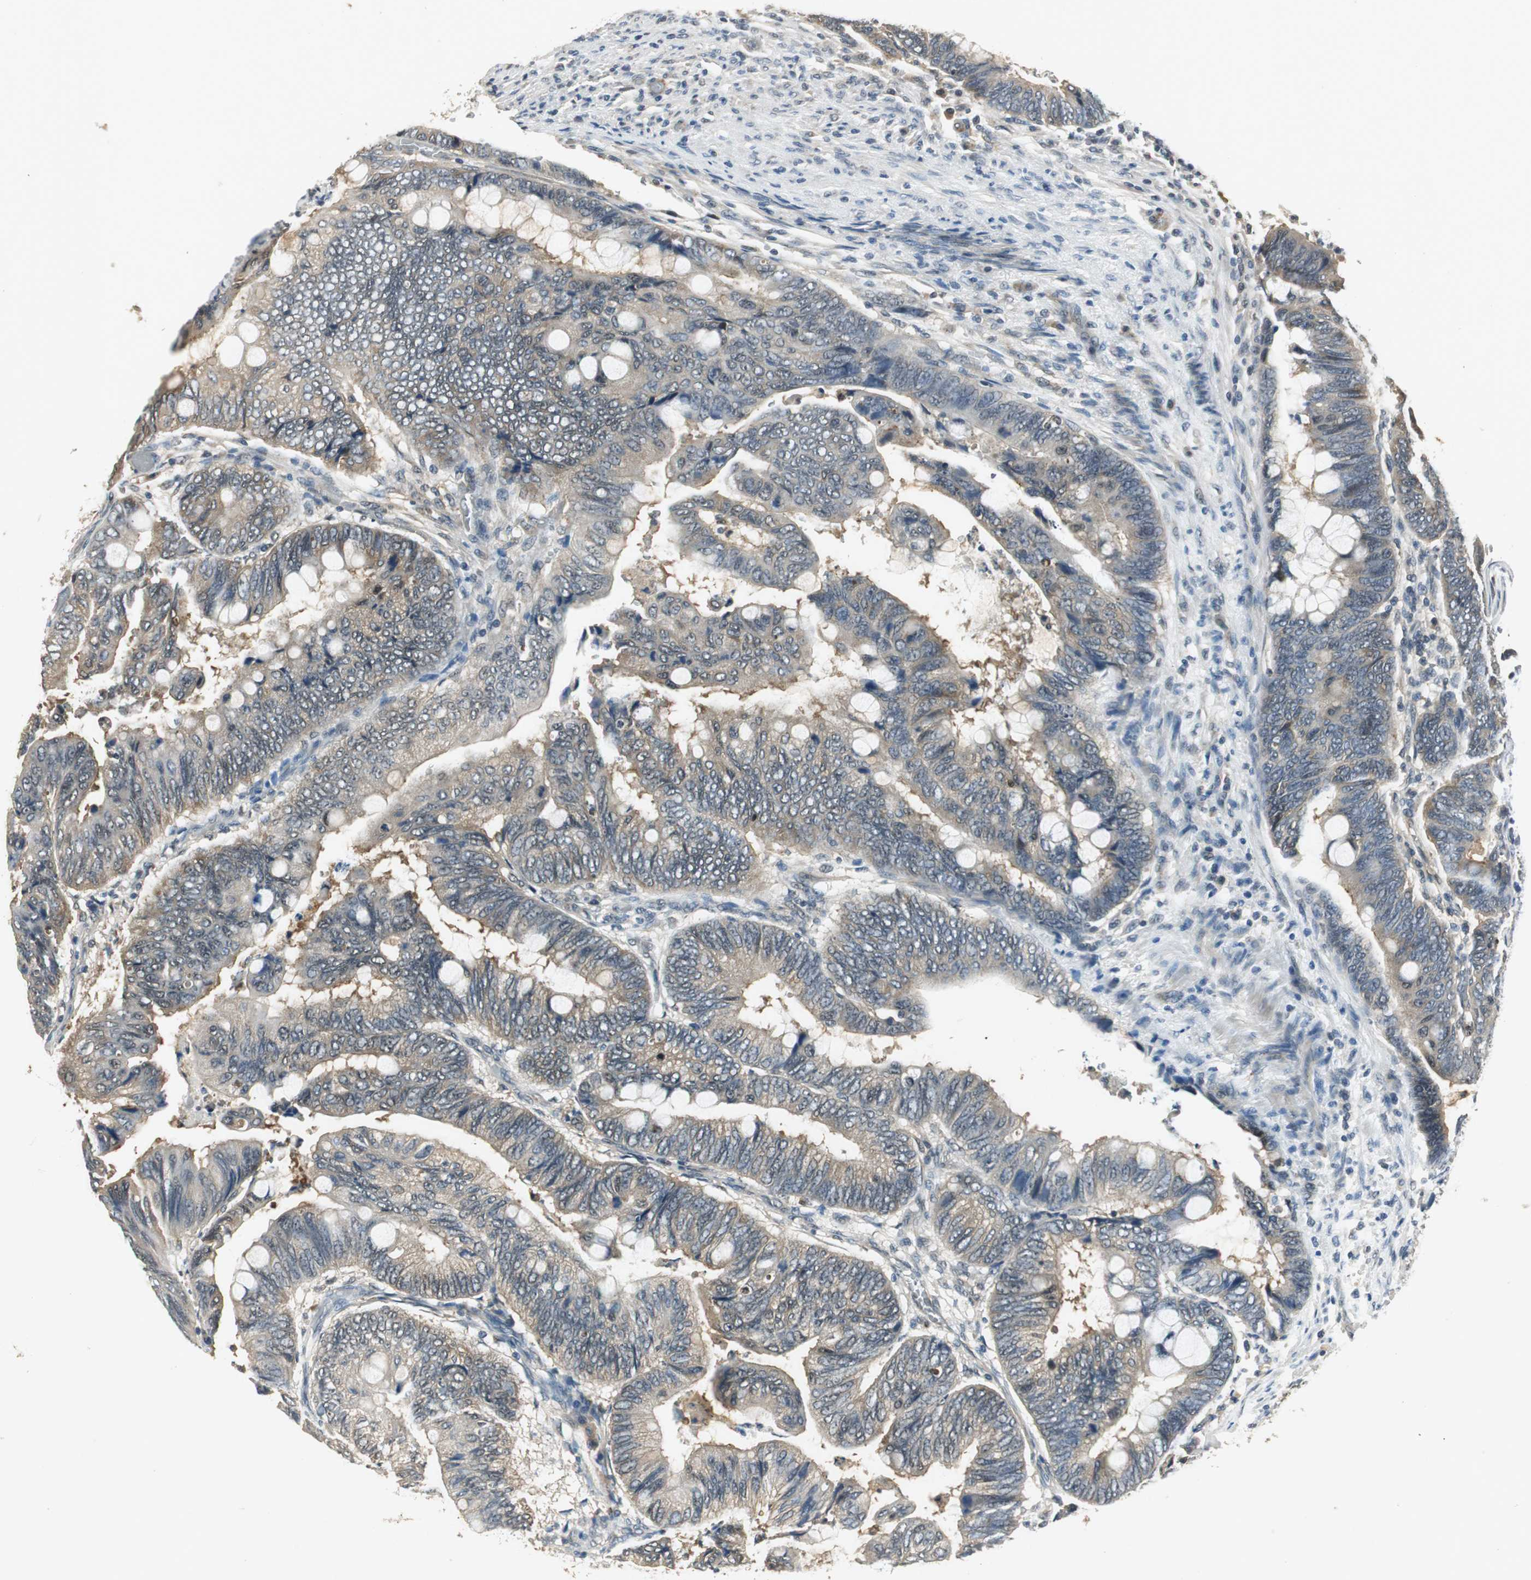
{"staining": {"intensity": "weak", "quantity": "25%-75%", "location": "cytoplasmic/membranous"}, "tissue": "colorectal cancer", "cell_type": "Tumor cells", "image_type": "cancer", "snomed": [{"axis": "morphology", "description": "Normal tissue, NOS"}, {"axis": "morphology", "description": "Adenocarcinoma, NOS"}, {"axis": "topography", "description": "Rectum"}, {"axis": "topography", "description": "Peripheral nerve tissue"}], "caption": "Colorectal adenocarcinoma stained with a brown dye shows weak cytoplasmic/membranous positive staining in about 25%-75% of tumor cells.", "gene": "PSMB4", "patient": {"sex": "male", "age": 92}}